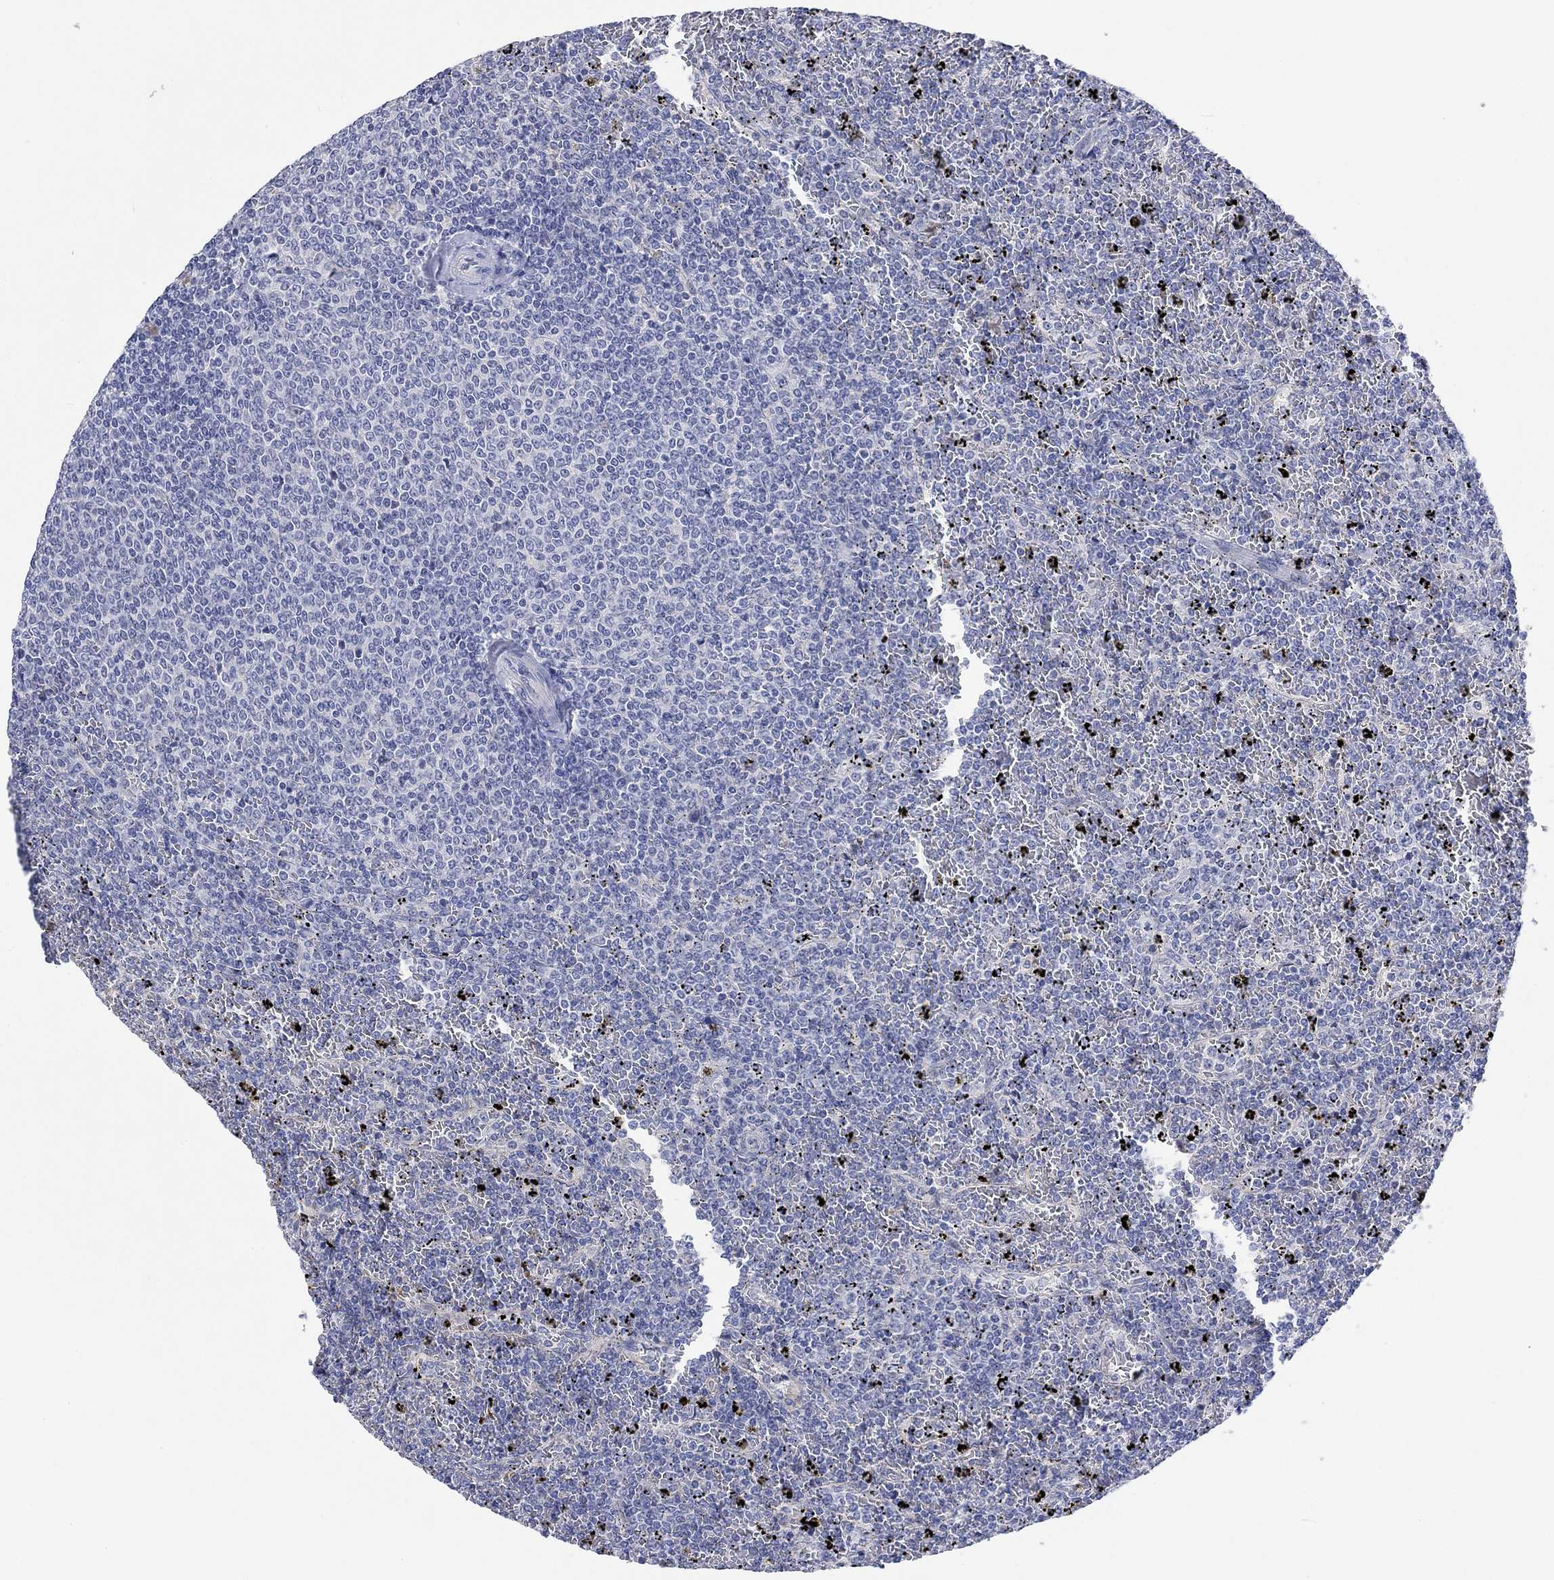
{"staining": {"intensity": "negative", "quantity": "none", "location": "none"}, "tissue": "lymphoma", "cell_type": "Tumor cells", "image_type": "cancer", "snomed": [{"axis": "morphology", "description": "Malignant lymphoma, non-Hodgkin's type, Low grade"}, {"axis": "topography", "description": "Spleen"}], "caption": "An IHC photomicrograph of low-grade malignant lymphoma, non-Hodgkin's type is shown. There is no staining in tumor cells of low-grade malignant lymphoma, non-Hodgkin's type. (DAB (3,3'-diaminobenzidine) immunohistochemistry (IHC), high magnification).", "gene": "DLK1", "patient": {"sex": "female", "age": 77}}